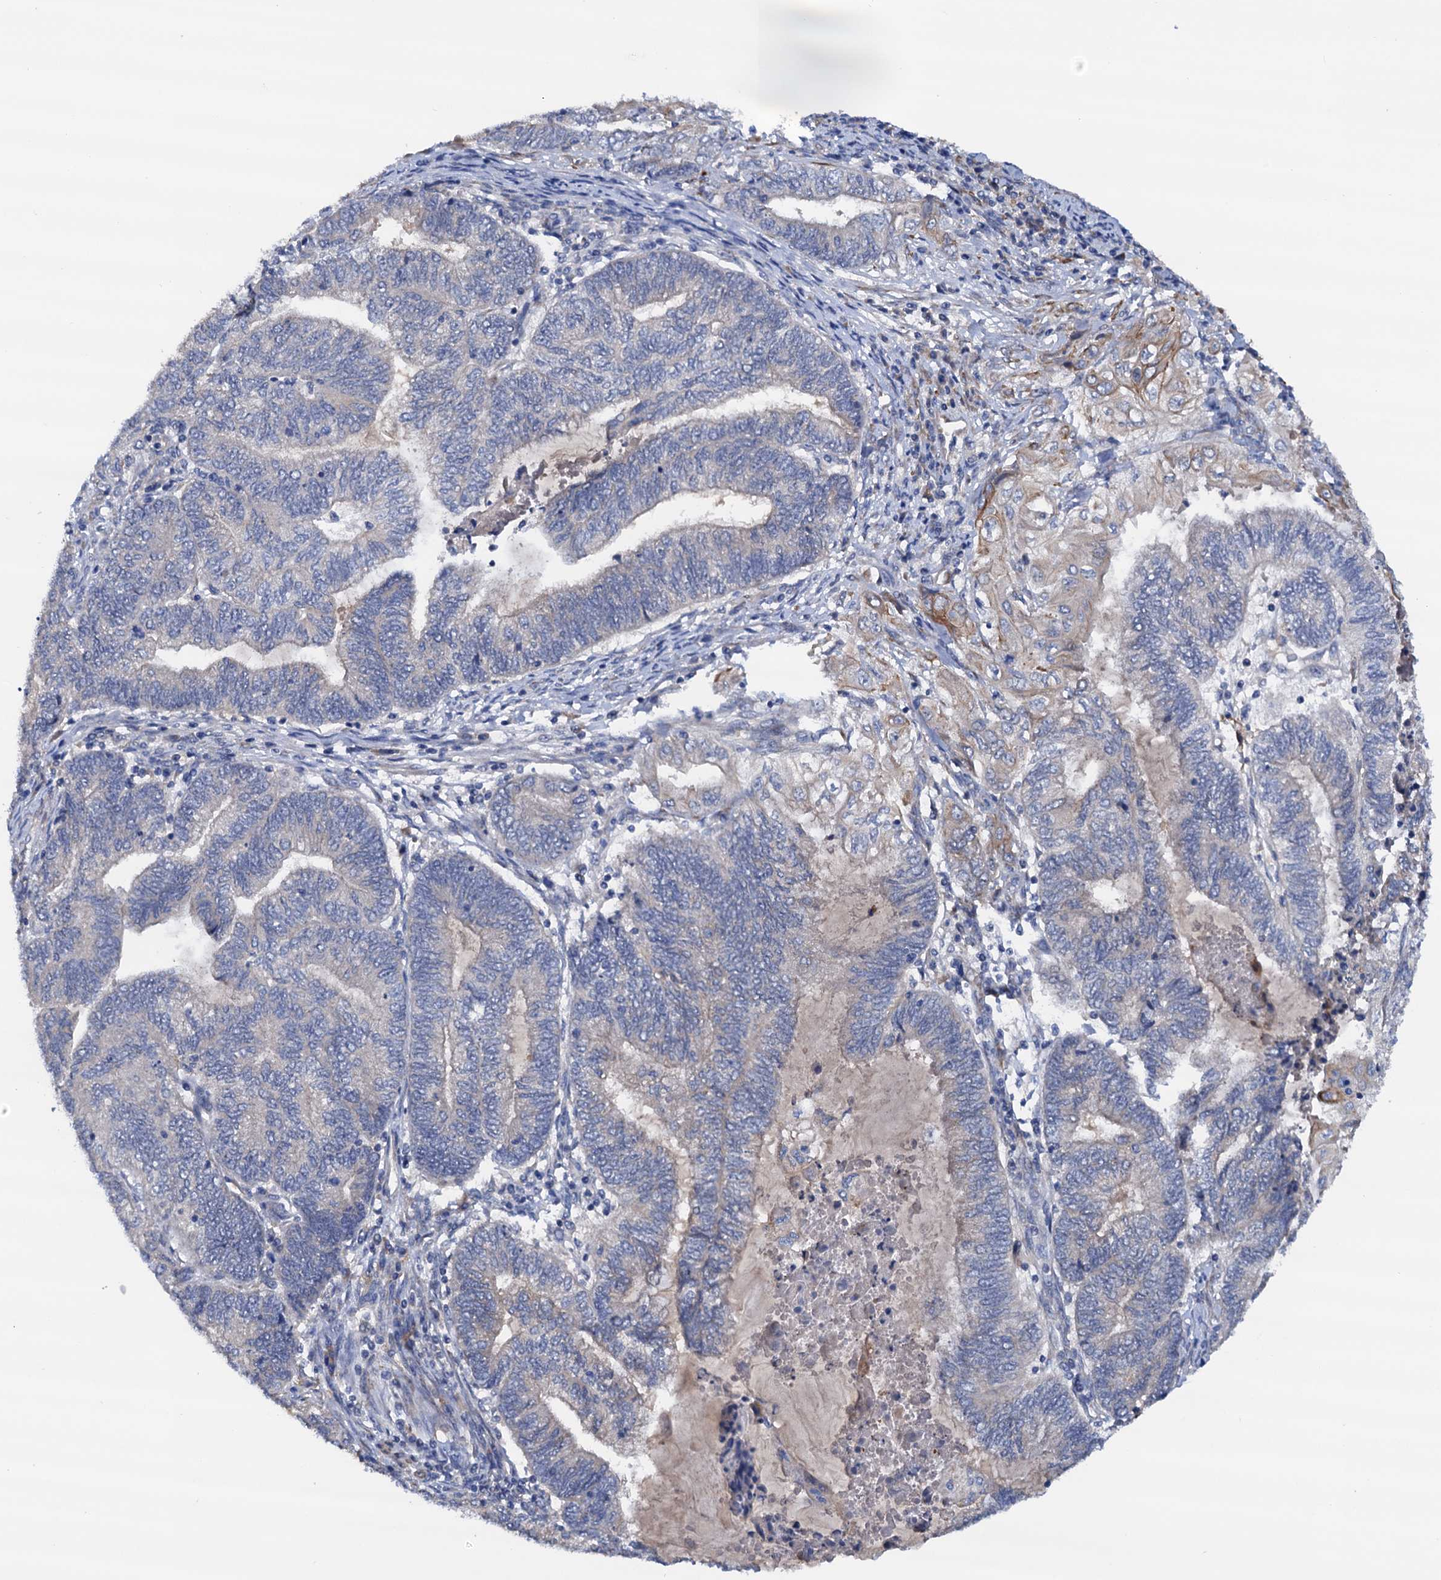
{"staining": {"intensity": "moderate", "quantity": "<25%", "location": "cytoplasmic/membranous"}, "tissue": "endometrial cancer", "cell_type": "Tumor cells", "image_type": "cancer", "snomed": [{"axis": "morphology", "description": "Adenocarcinoma, NOS"}, {"axis": "topography", "description": "Uterus"}, {"axis": "topography", "description": "Endometrium"}], "caption": "An IHC histopathology image of tumor tissue is shown. Protein staining in brown shows moderate cytoplasmic/membranous positivity in adenocarcinoma (endometrial) within tumor cells.", "gene": "RASSF9", "patient": {"sex": "female", "age": 70}}